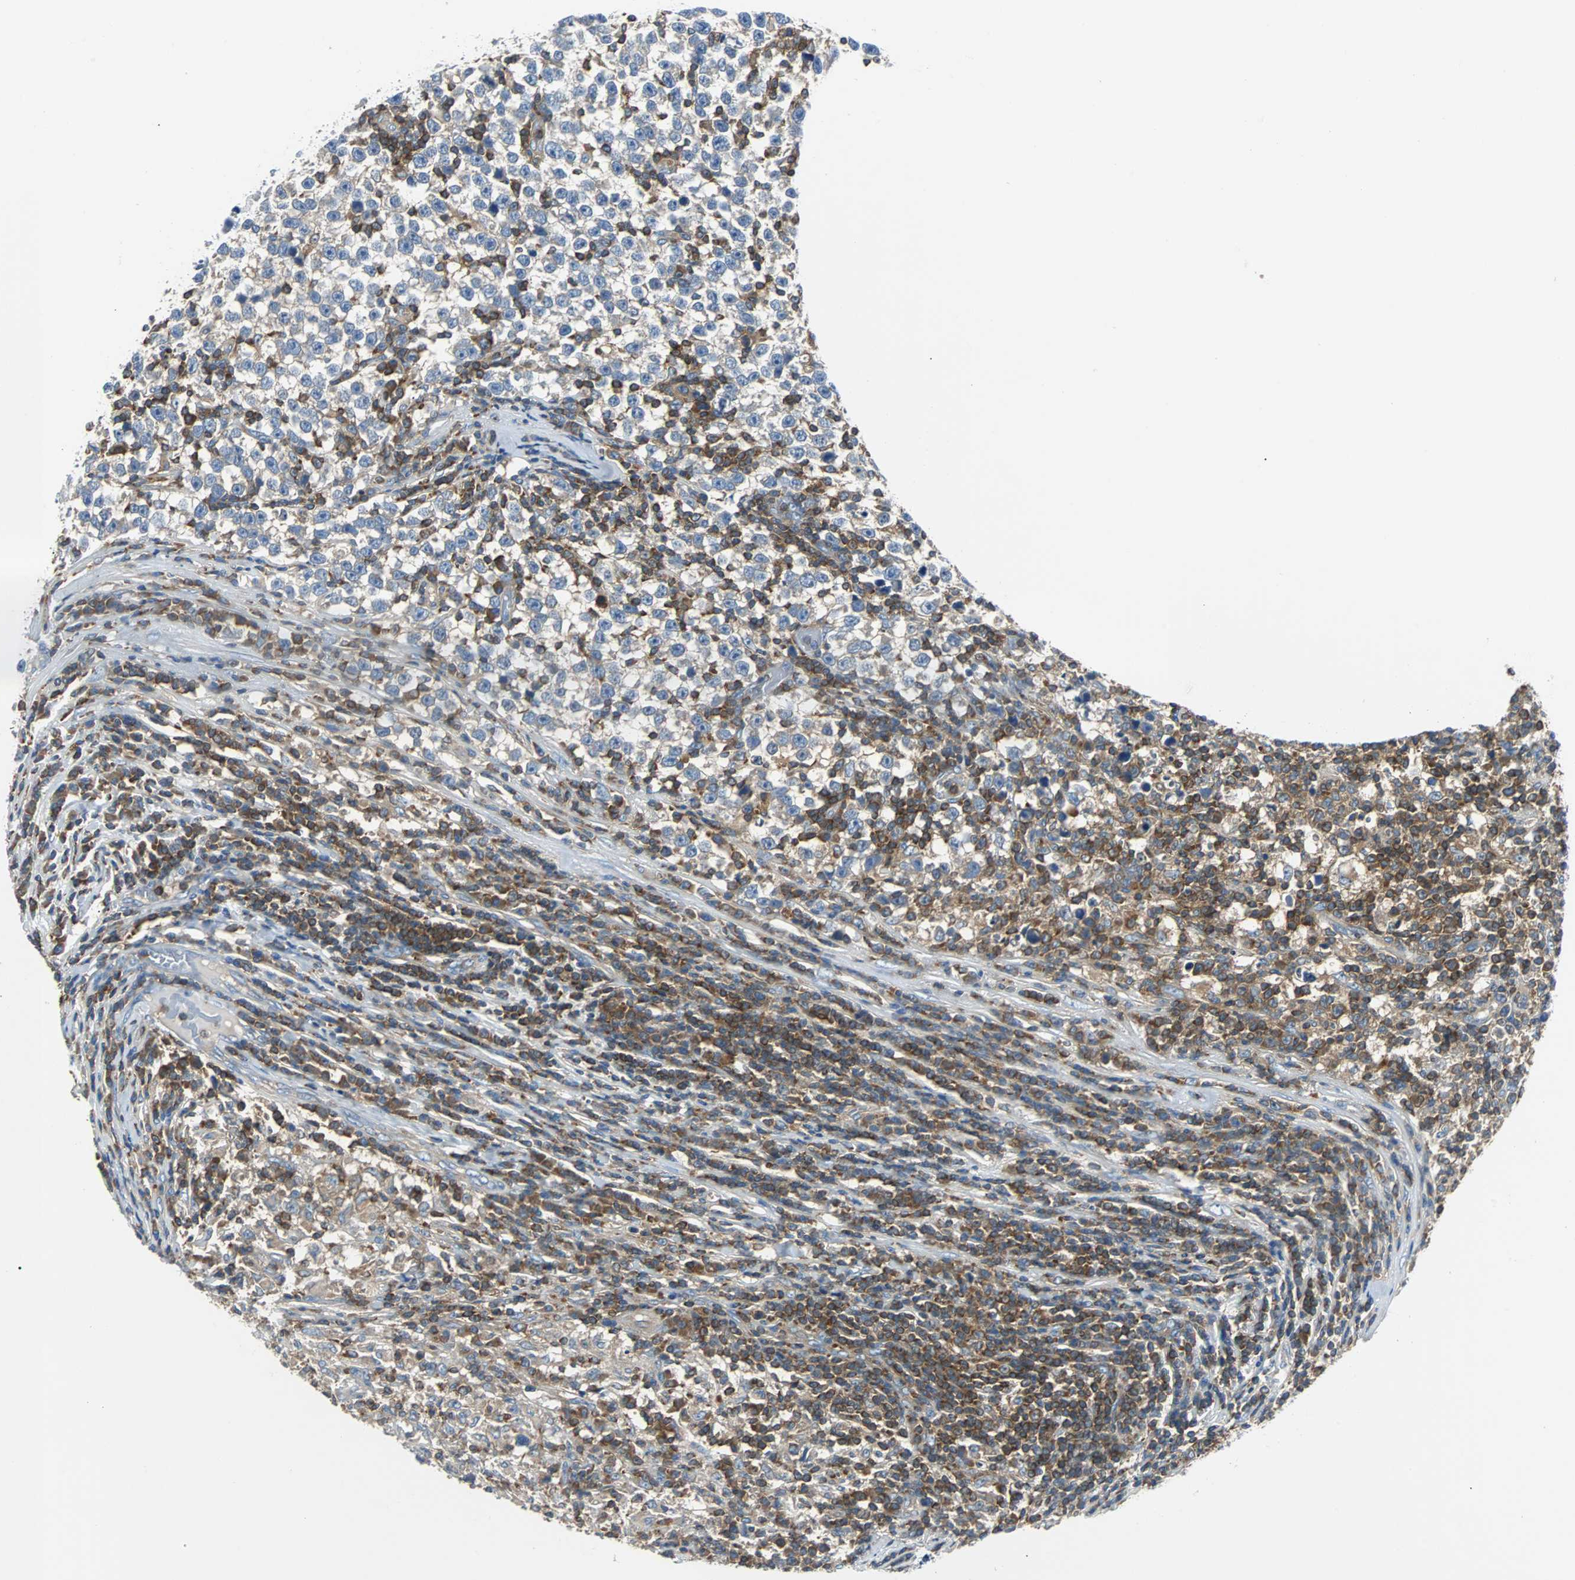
{"staining": {"intensity": "negative", "quantity": "none", "location": "none"}, "tissue": "testis cancer", "cell_type": "Tumor cells", "image_type": "cancer", "snomed": [{"axis": "morphology", "description": "Seminoma, NOS"}, {"axis": "topography", "description": "Testis"}], "caption": "Tumor cells show no significant protein positivity in testis seminoma.", "gene": "TSC22D4", "patient": {"sex": "male", "age": 43}}